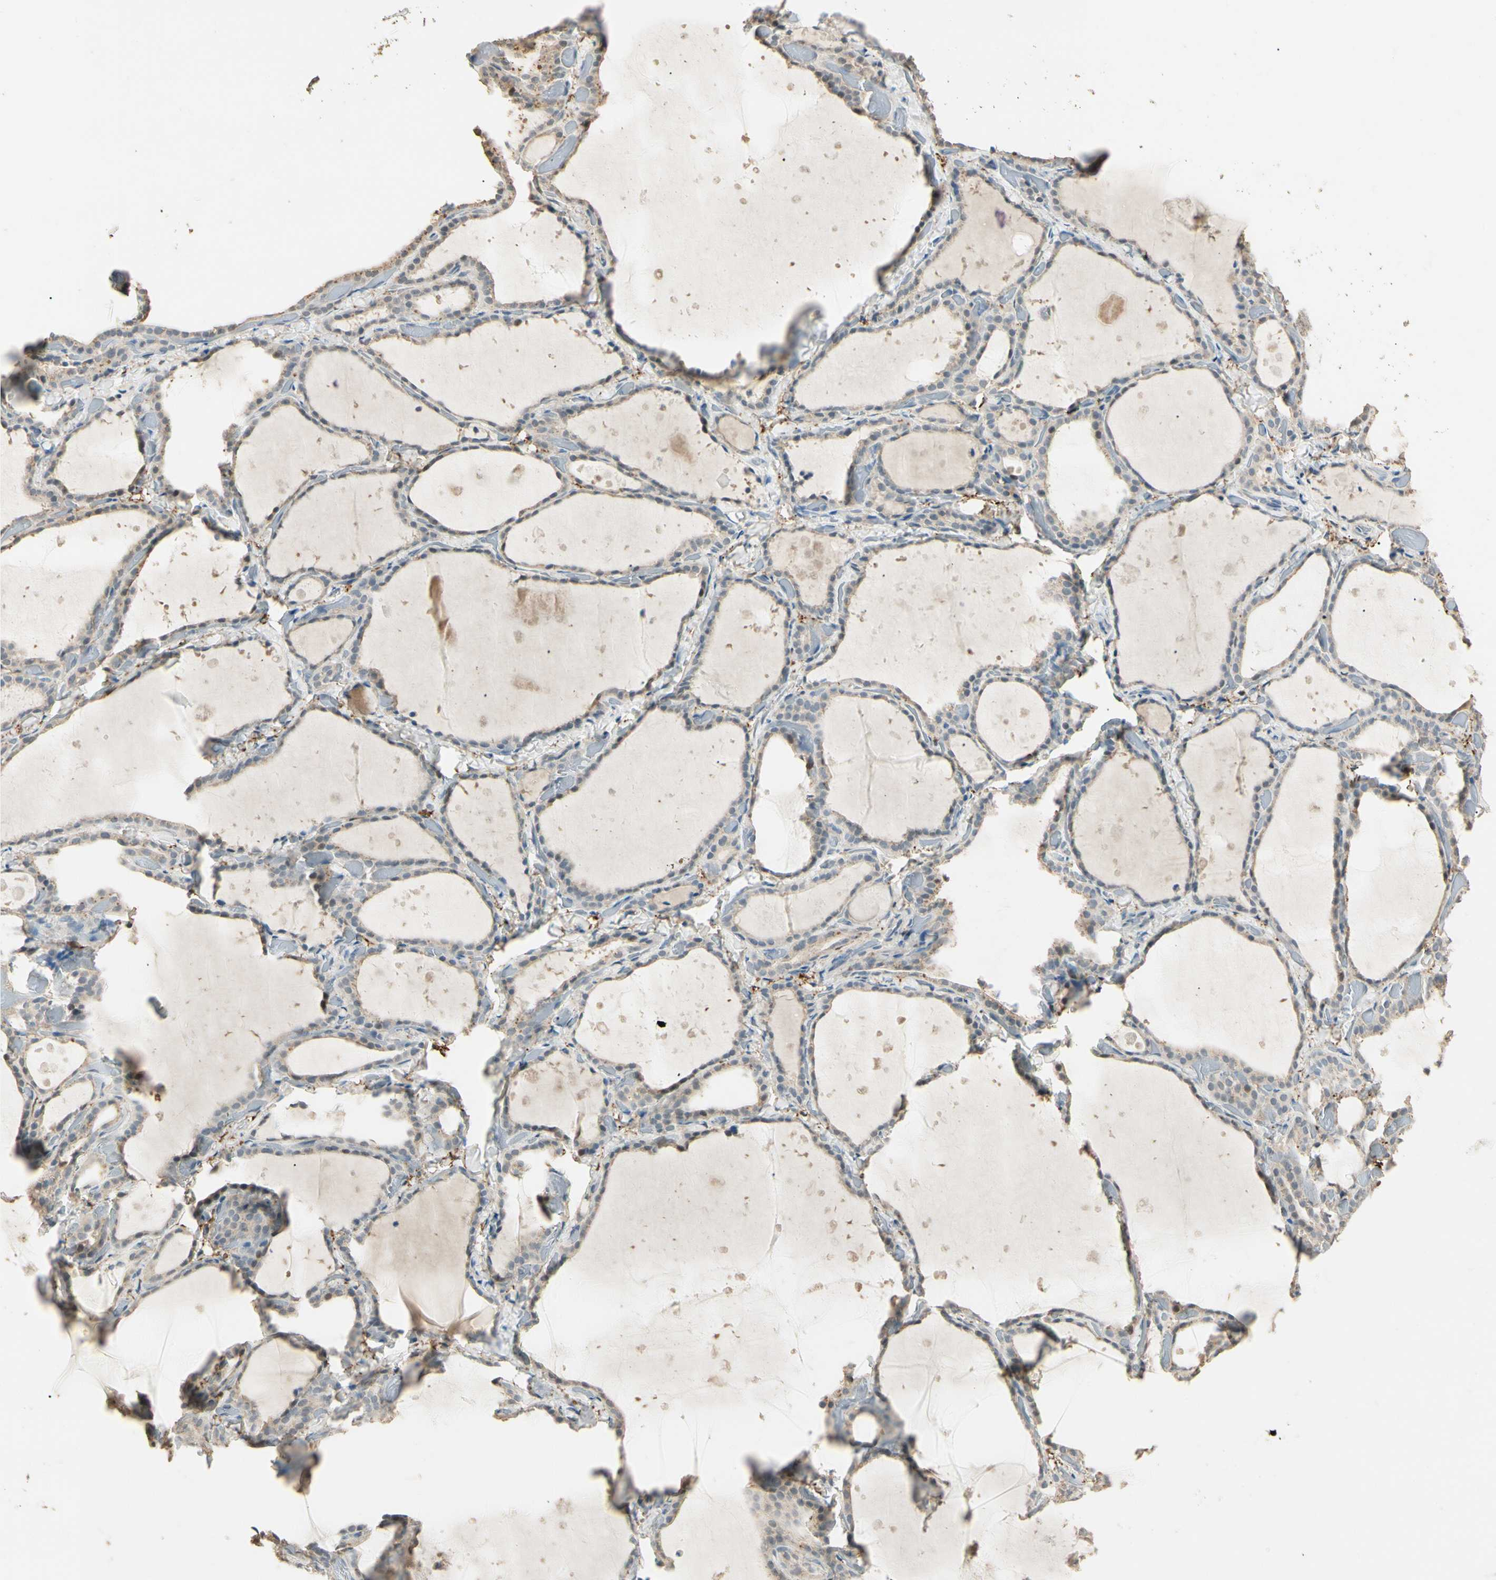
{"staining": {"intensity": "weak", "quantity": "25%-75%", "location": "cytoplasmic/membranous"}, "tissue": "thyroid gland", "cell_type": "Glandular cells", "image_type": "normal", "snomed": [{"axis": "morphology", "description": "Normal tissue, NOS"}, {"axis": "topography", "description": "Thyroid gland"}], "caption": "IHC photomicrograph of unremarkable human thyroid gland stained for a protein (brown), which shows low levels of weak cytoplasmic/membranous positivity in approximately 25%-75% of glandular cells.", "gene": "GNE", "patient": {"sex": "female", "age": 44}}